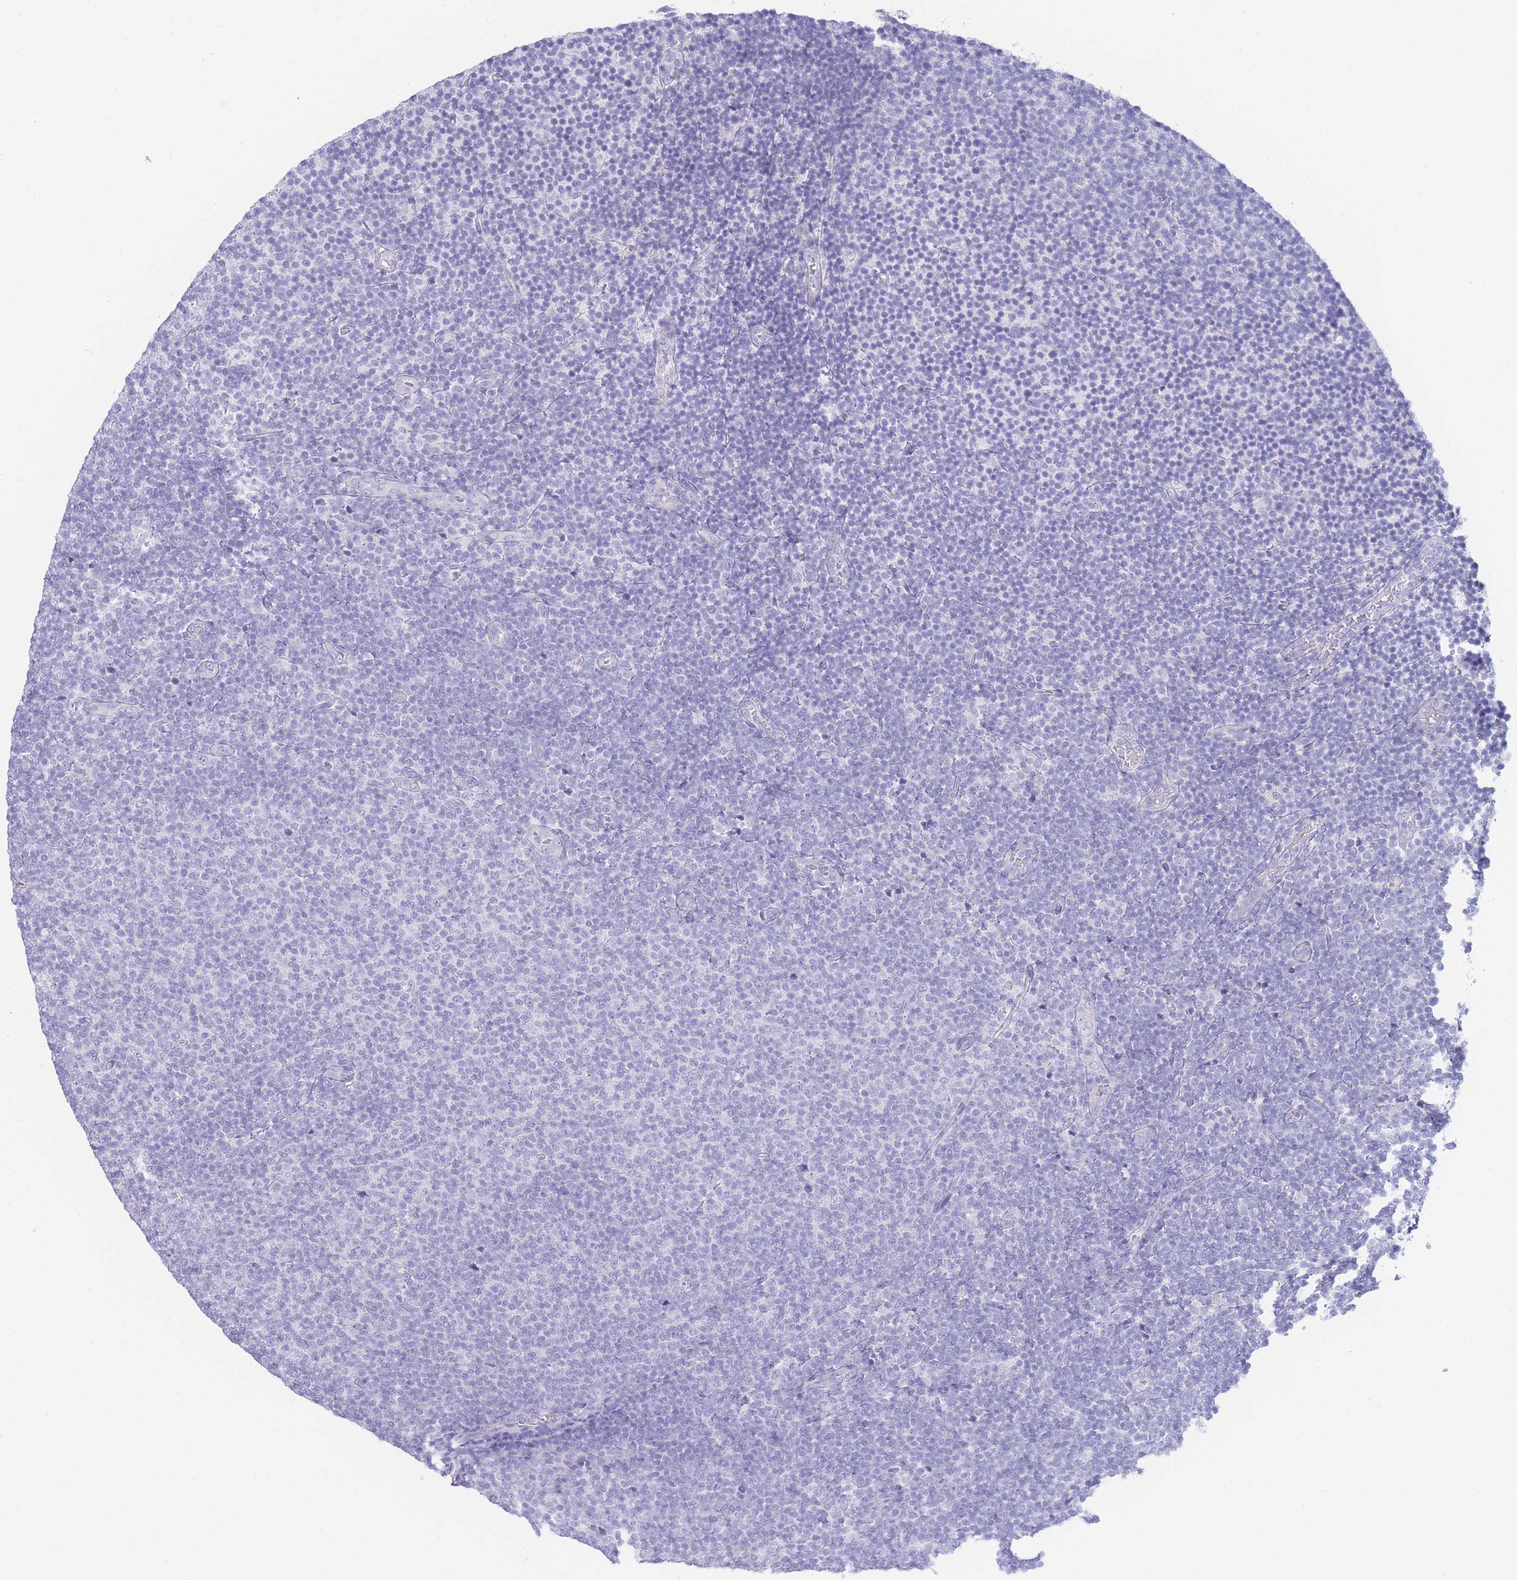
{"staining": {"intensity": "negative", "quantity": "none", "location": "none"}, "tissue": "lymphoma", "cell_type": "Tumor cells", "image_type": "cancer", "snomed": [{"axis": "morphology", "description": "Malignant lymphoma, non-Hodgkin's type, Low grade"}, {"axis": "topography", "description": "Lymph node"}], "caption": "Immunohistochemistry (IHC) of human malignant lymphoma, non-Hodgkin's type (low-grade) reveals no positivity in tumor cells.", "gene": "LRRC37A", "patient": {"sex": "male", "age": 66}}